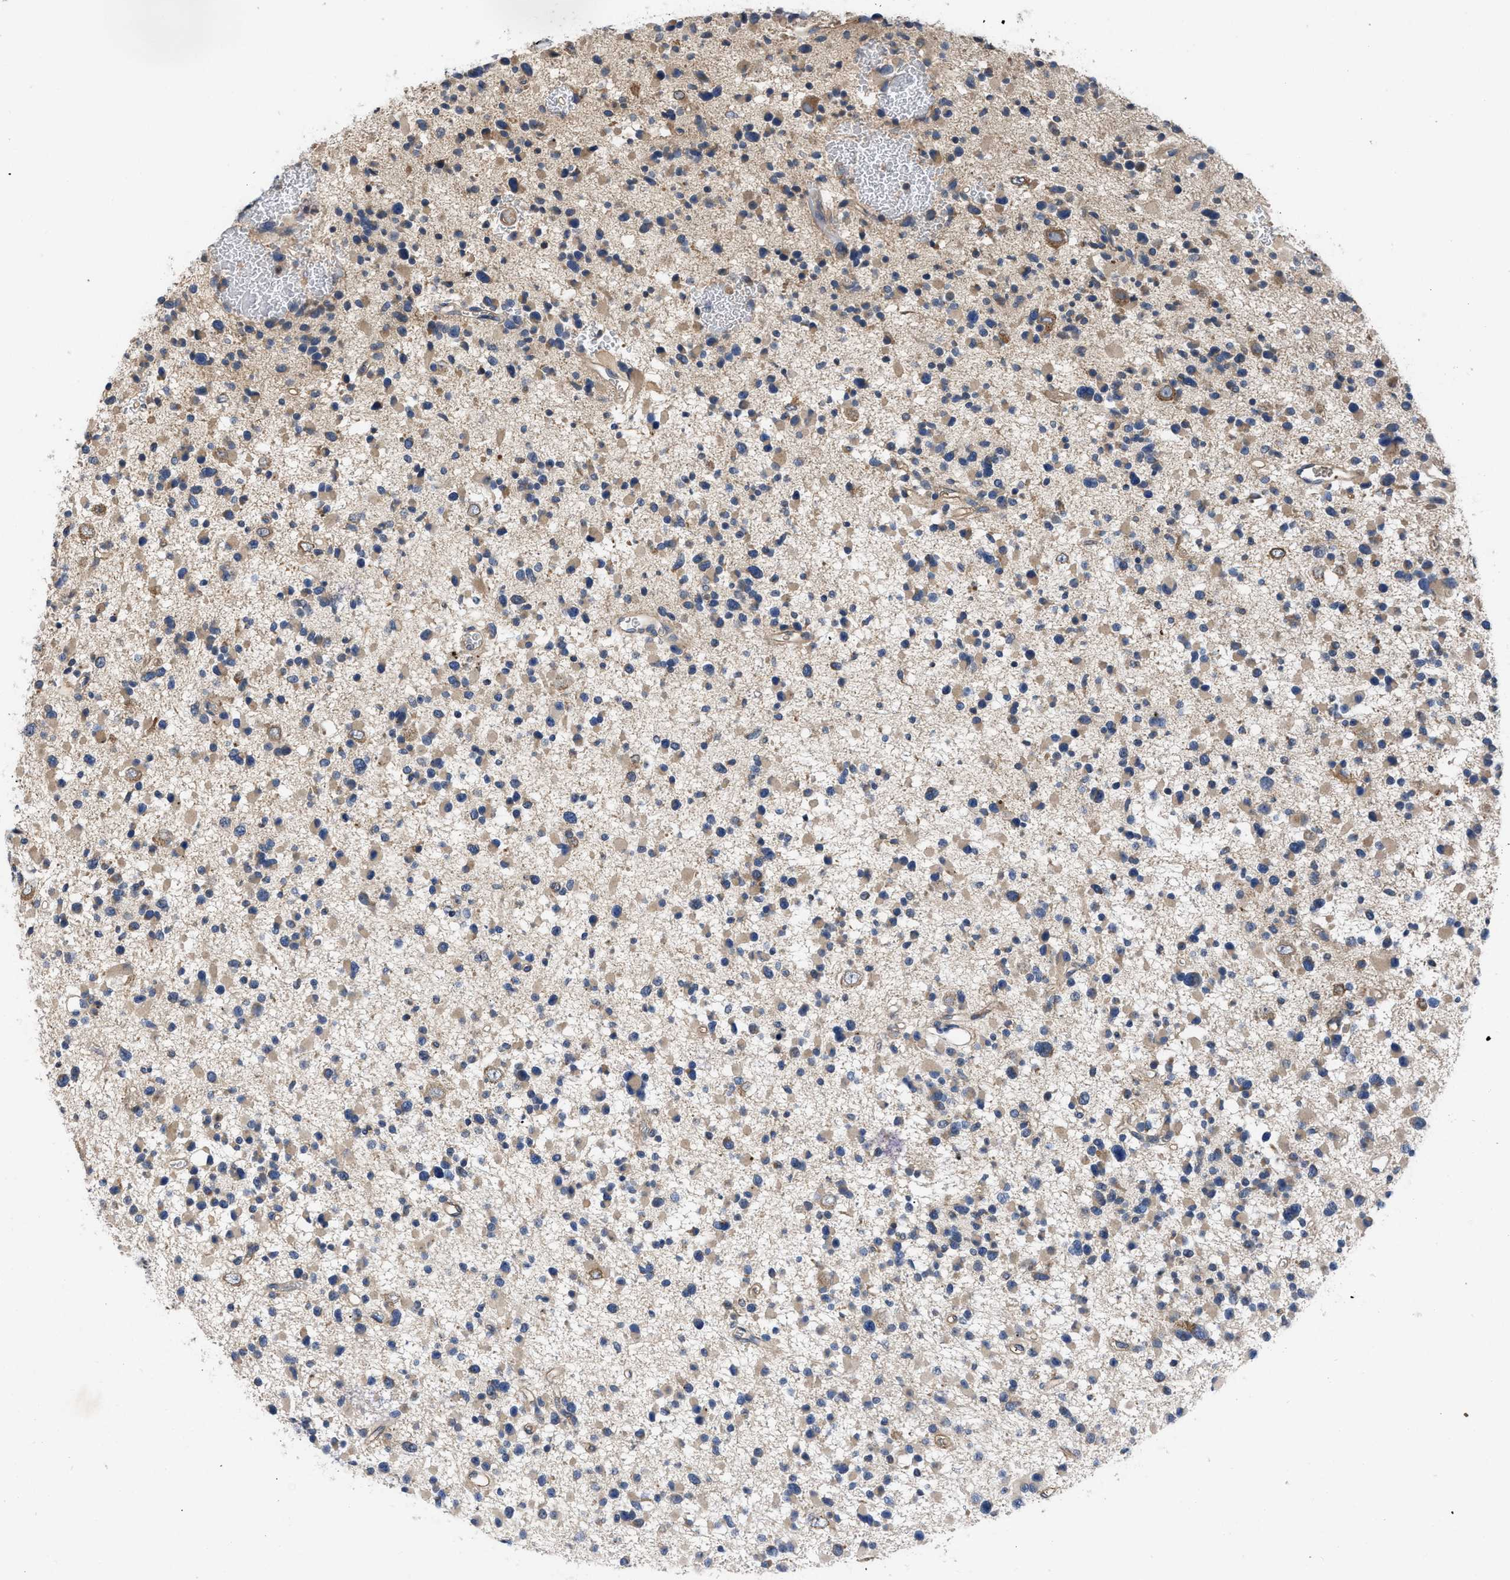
{"staining": {"intensity": "moderate", "quantity": ">75%", "location": "cytoplasmic/membranous"}, "tissue": "glioma", "cell_type": "Tumor cells", "image_type": "cancer", "snomed": [{"axis": "morphology", "description": "Glioma, malignant, Low grade"}, {"axis": "topography", "description": "Brain"}], "caption": "A brown stain highlights moderate cytoplasmic/membranous staining of a protein in human glioma tumor cells. (DAB (3,3'-diaminobenzidine) = brown stain, brightfield microscopy at high magnification).", "gene": "VPS4A", "patient": {"sex": "female", "age": 22}}